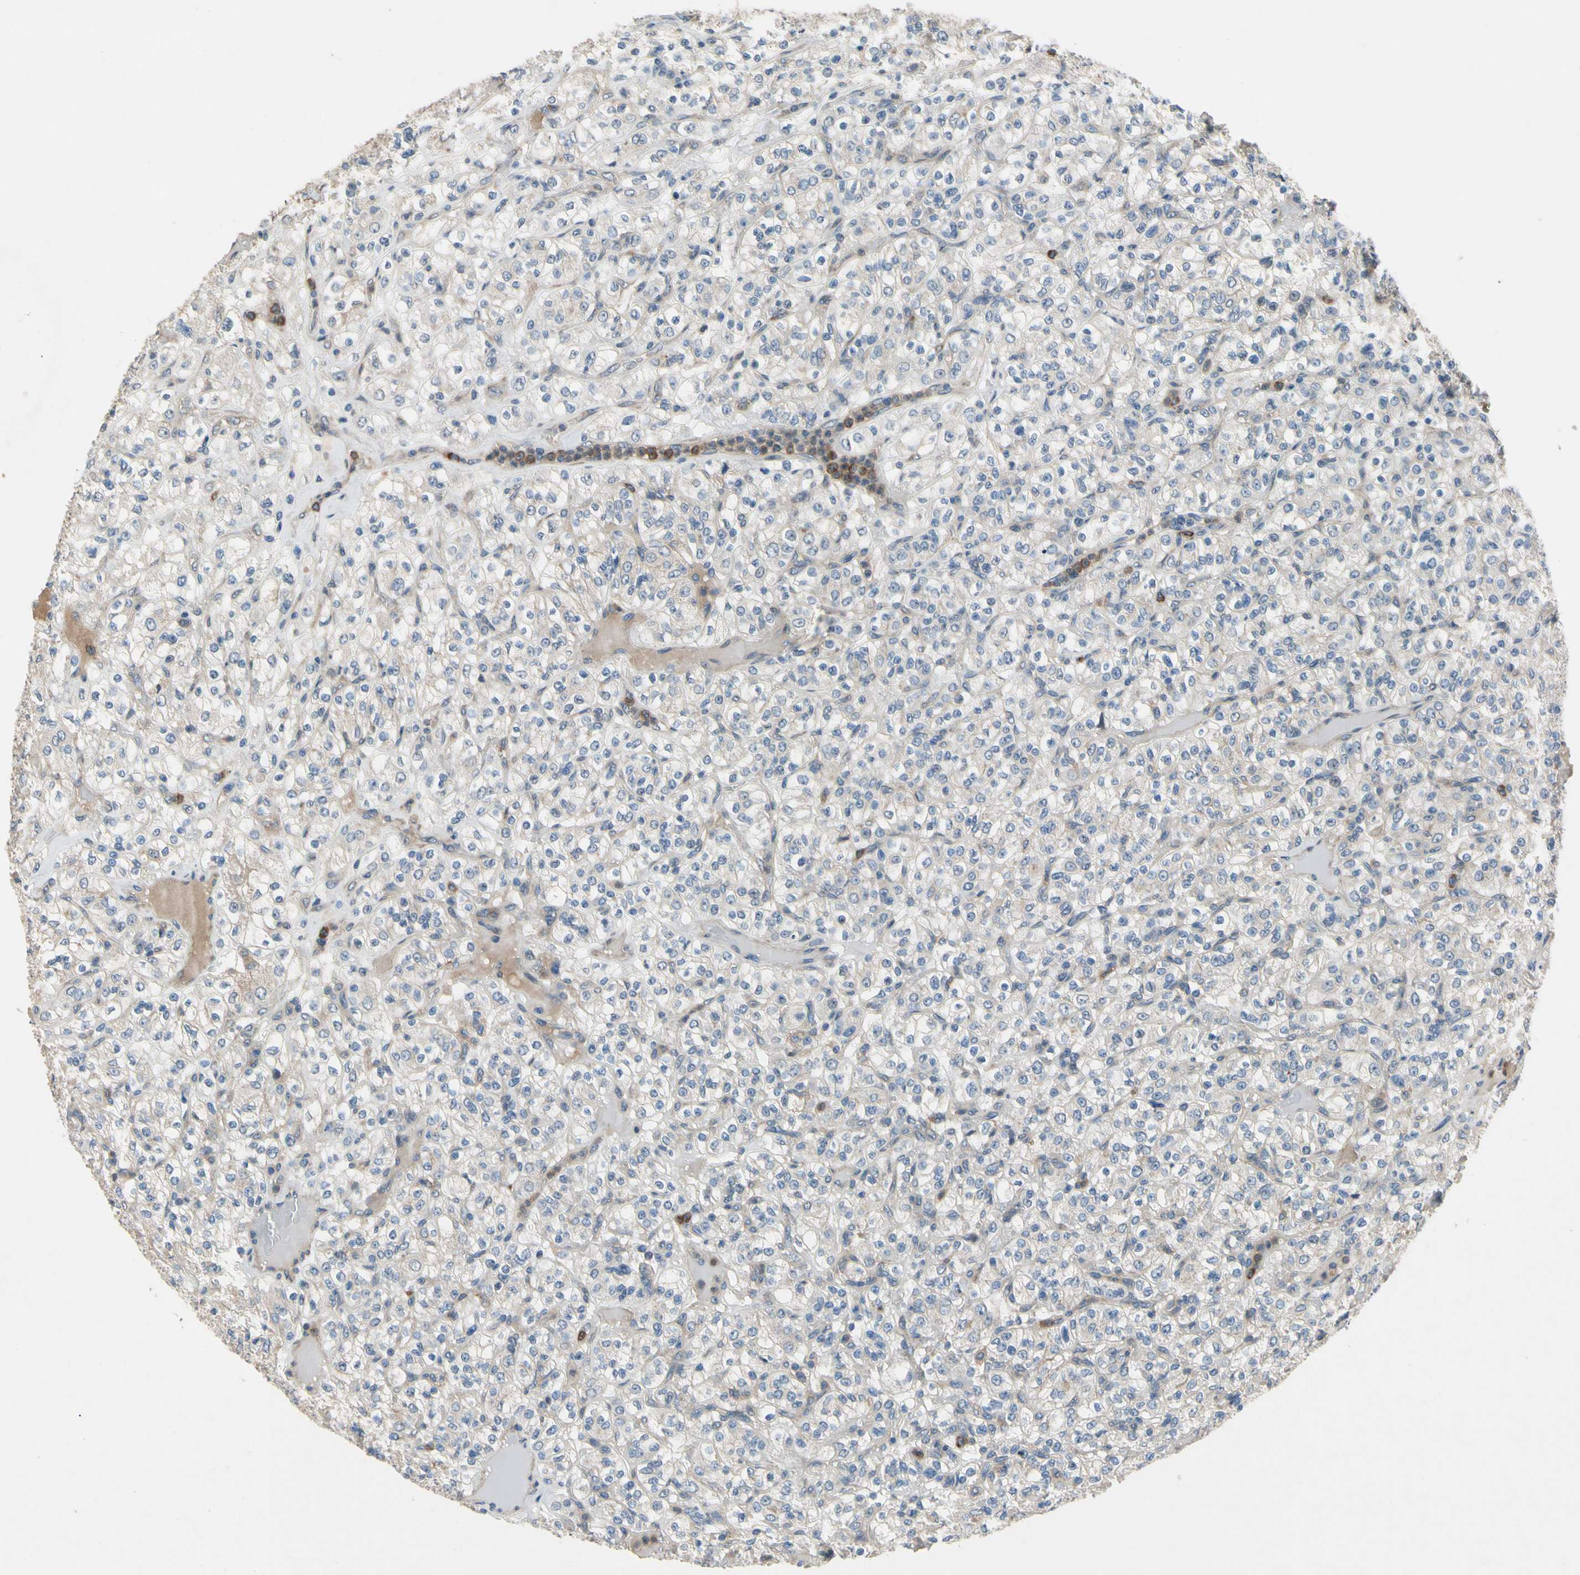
{"staining": {"intensity": "negative", "quantity": "none", "location": "none"}, "tissue": "renal cancer", "cell_type": "Tumor cells", "image_type": "cancer", "snomed": [{"axis": "morphology", "description": "Normal tissue, NOS"}, {"axis": "morphology", "description": "Adenocarcinoma, NOS"}, {"axis": "topography", "description": "Kidney"}], "caption": "Protein analysis of renal cancer (adenocarcinoma) displays no significant expression in tumor cells.", "gene": "SIGLEC5", "patient": {"sex": "female", "age": 72}}